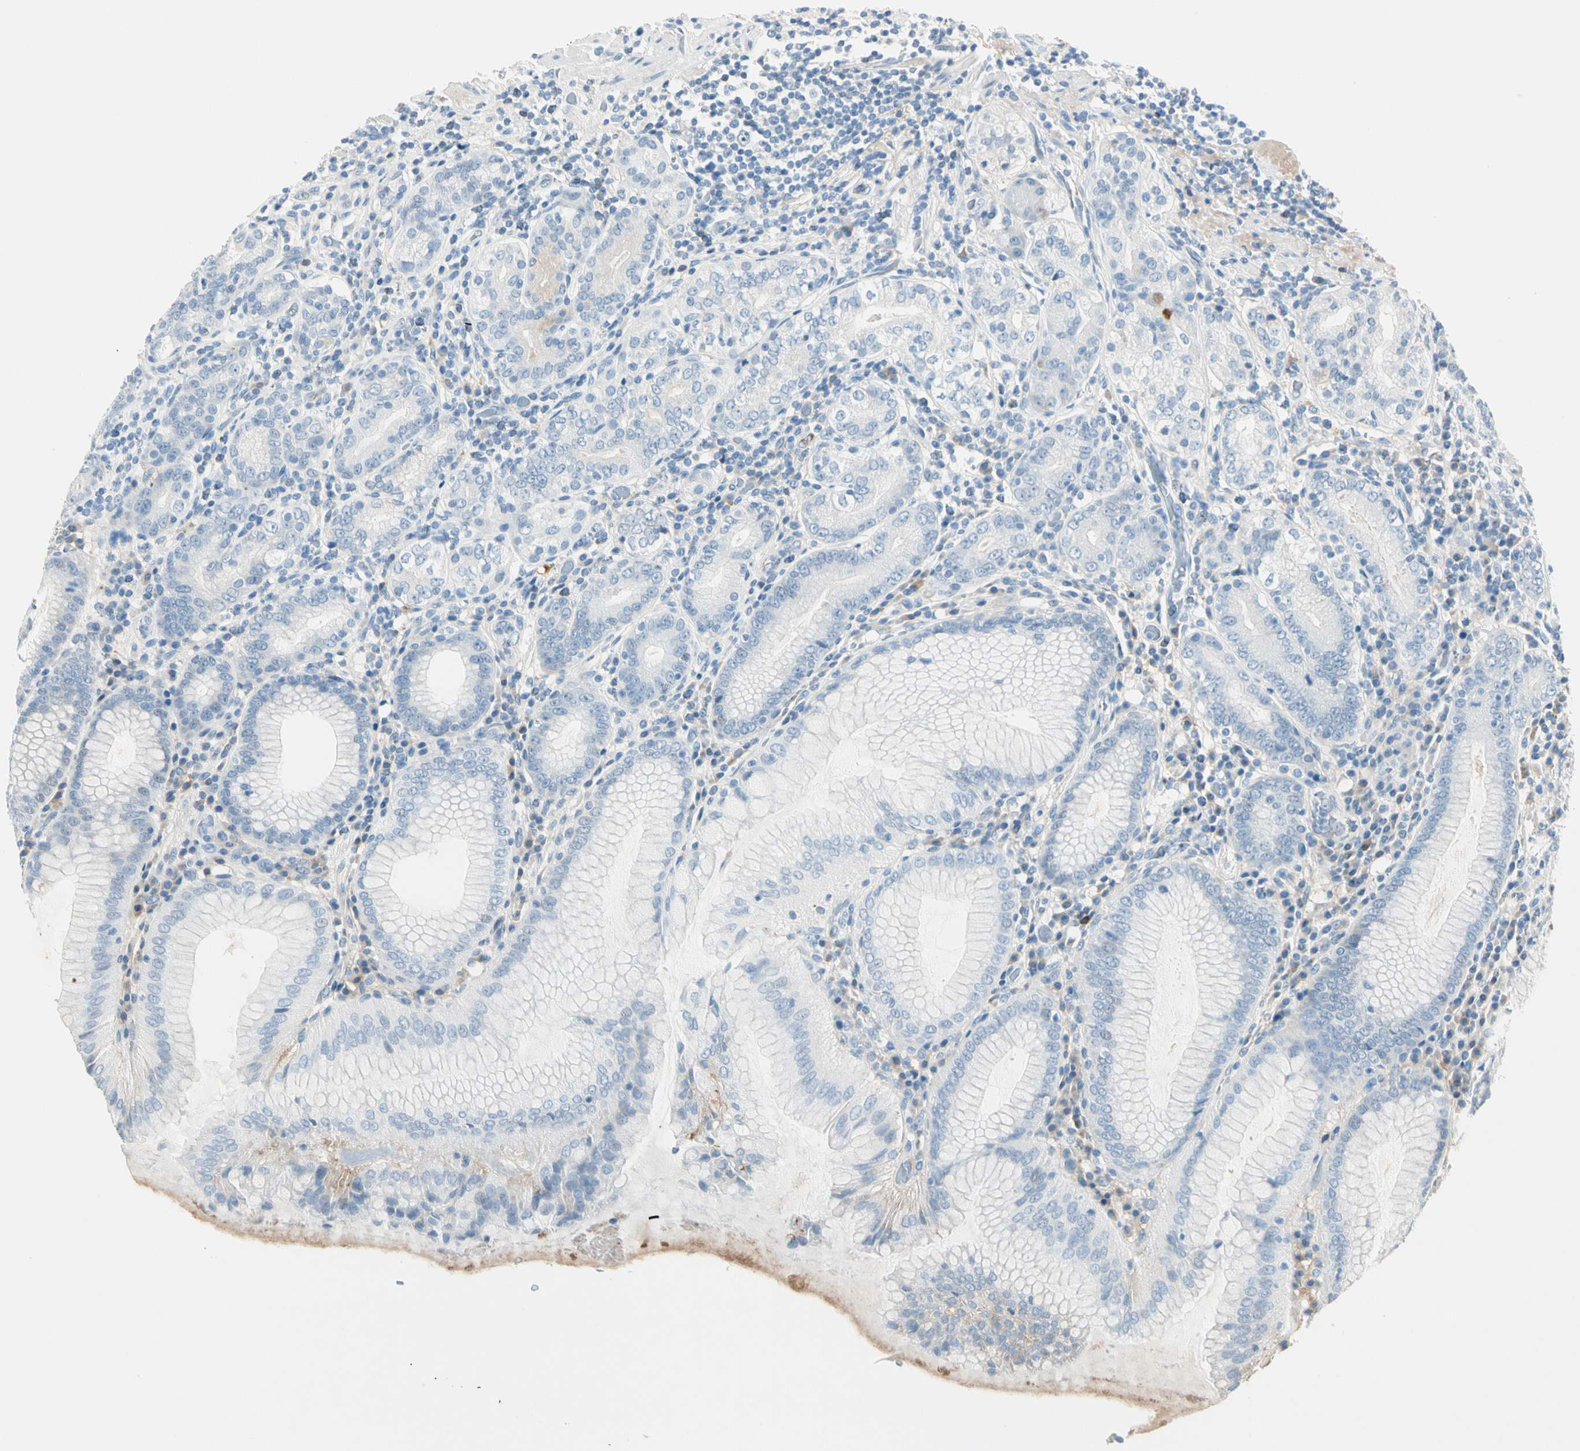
{"staining": {"intensity": "negative", "quantity": "none", "location": "none"}, "tissue": "stomach", "cell_type": "Glandular cells", "image_type": "normal", "snomed": [{"axis": "morphology", "description": "Normal tissue, NOS"}, {"axis": "topography", "description": "Stomach, lower"}], "caption": "An image of human stomach is negative for staining in glandular cells. The staining is performed using DAB (3,3'-diaminobenzidine) brown chromogen with nuclei counter-stained in using hematoxylin.", "gene": "SERPIND1", "patient": {"sex": "female", "age": 76}}